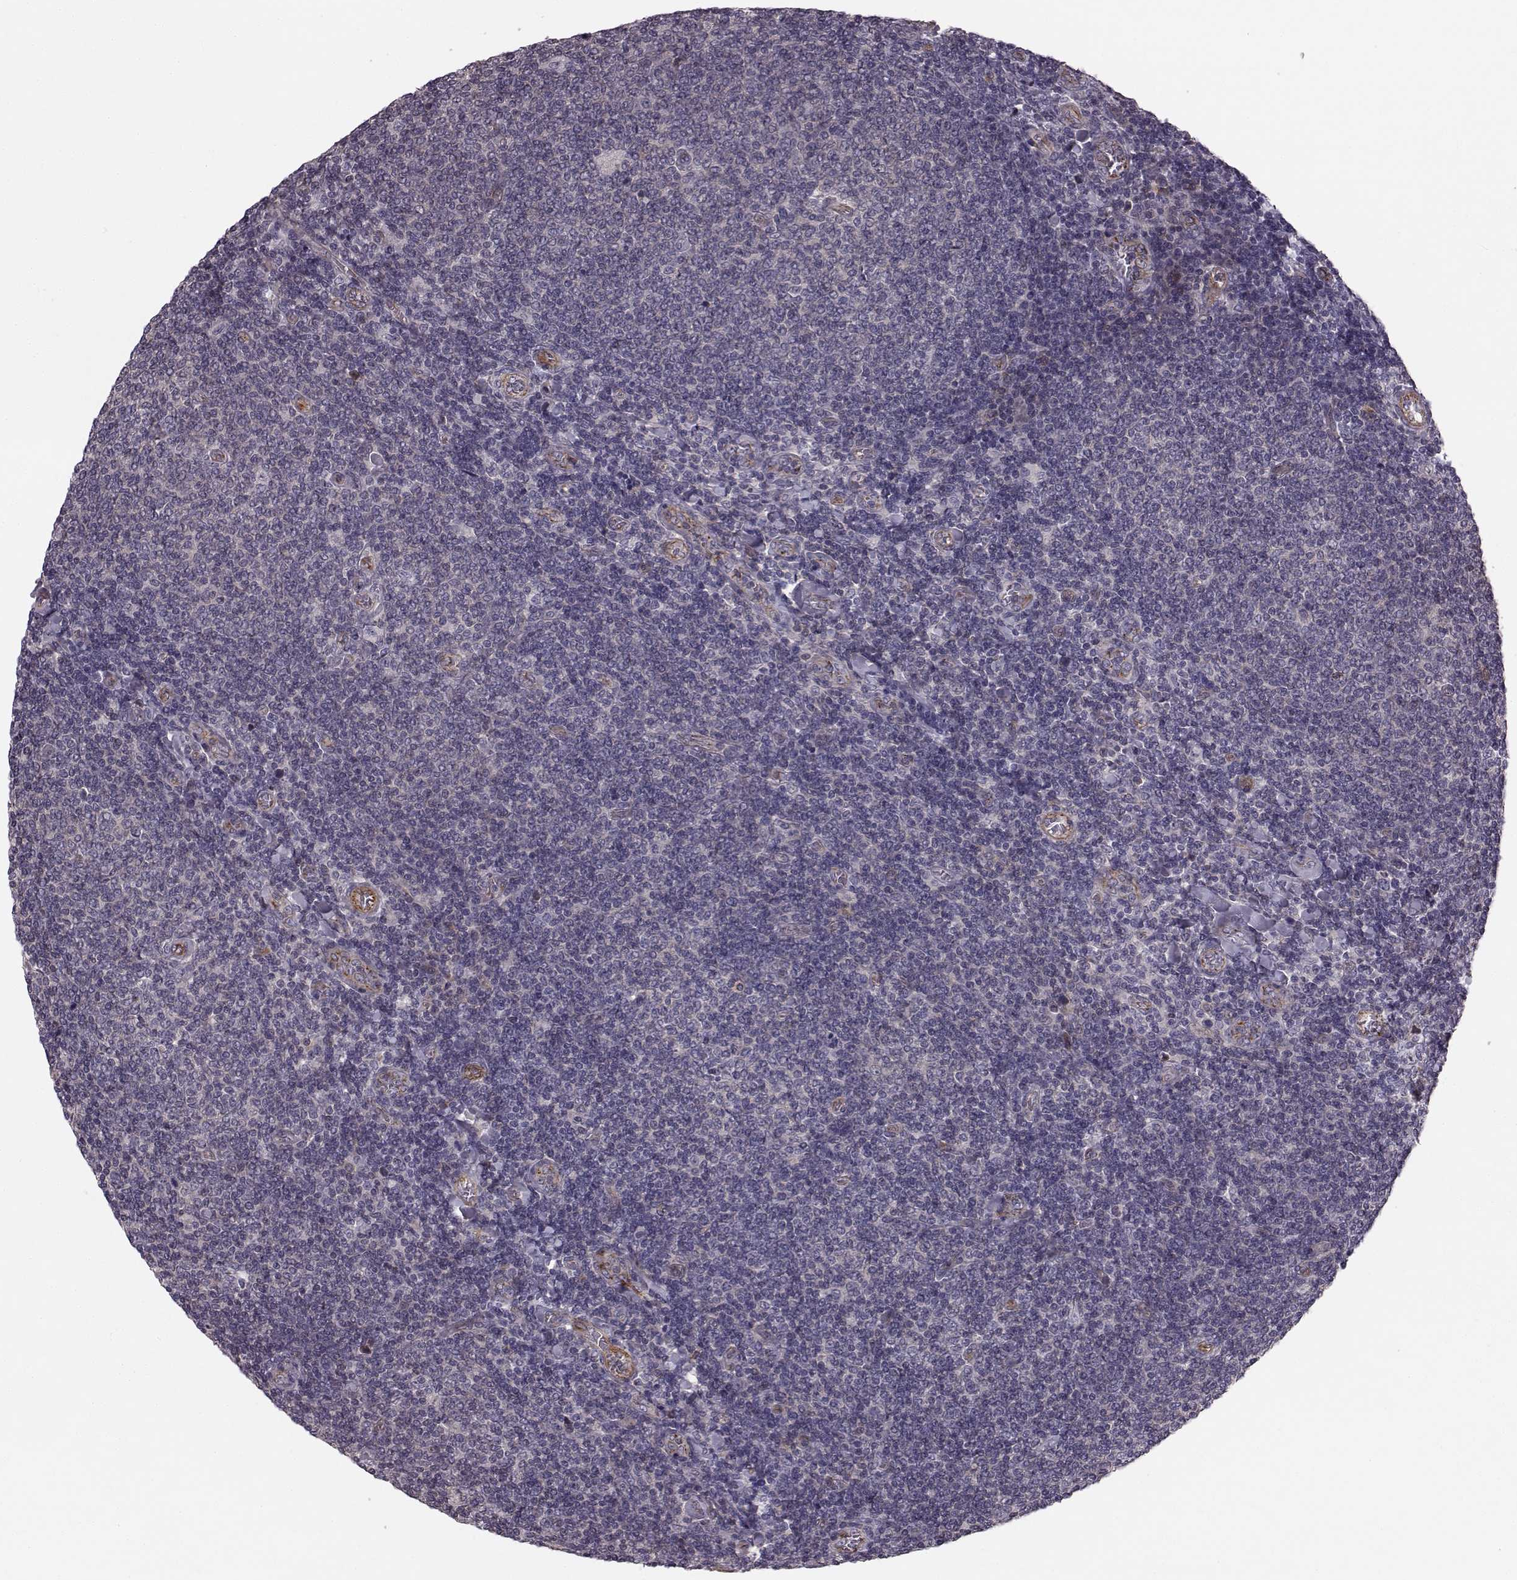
{"staining": {"intensity": "negative", "quantity": "none", "location": "none"}, "tissue": "lymphoma", "cell_type": "Tumor cells", "image_type": "cancer", "snomed": [{"axis": "morphology", "description": "Malignant lymphoma, non-Hodgkin's type, Low grade"}, {"axis": "topography", "description": "Lymph node"}], "caption": "Protein analysis of malignant lymphoma, non-Hodgkin's type (low-grade) reveals no significant positivity in tumor cells.", "gene": "SLC22A18", "patient": {"sex": "male", "age": 52}}